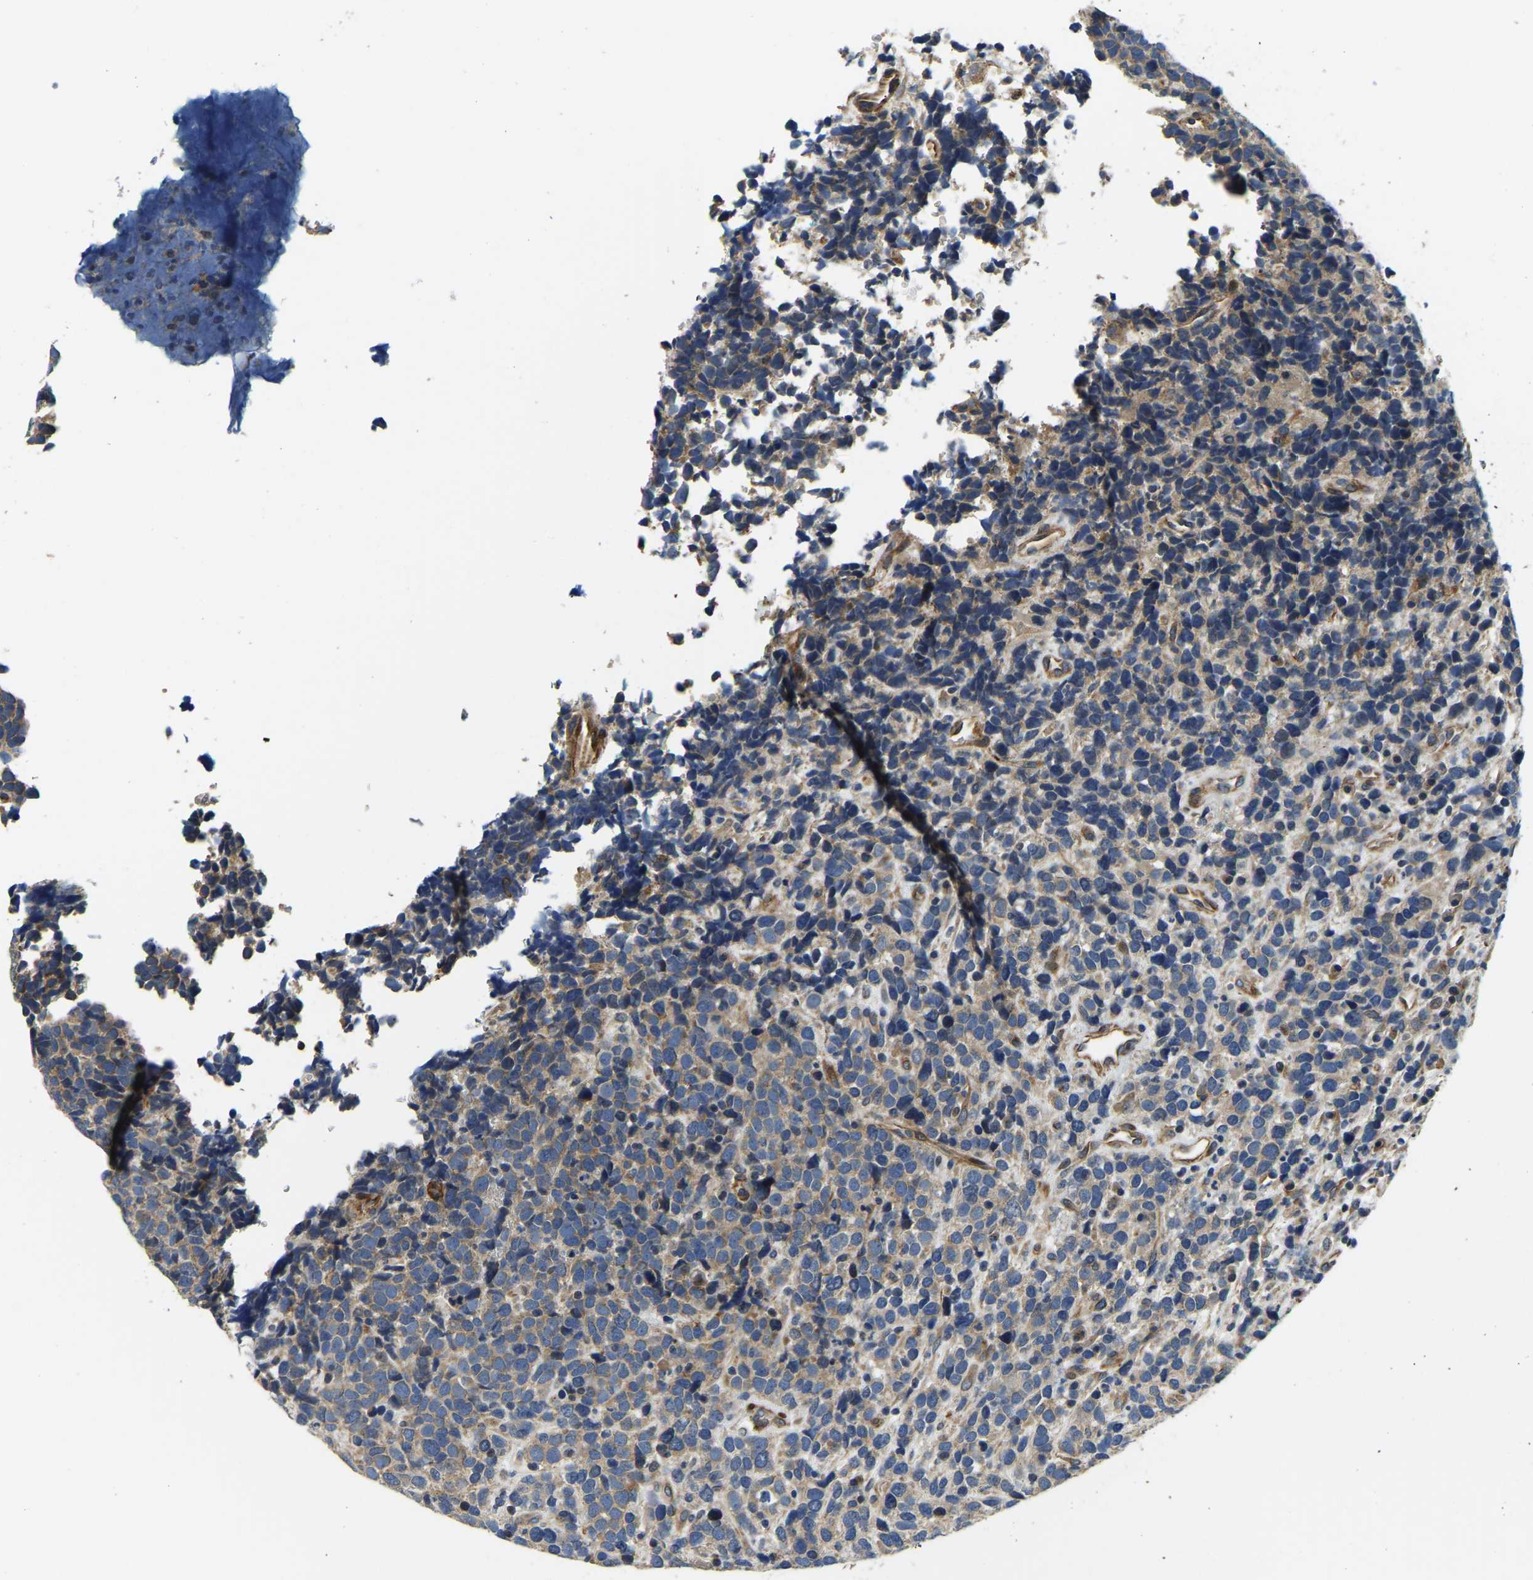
{"staining": {"intensity": "moderate", "quantity": ">75%", "location": "cytoplasmic/membranous"}, "tissue": "urothelial cancer", "cell_type": "Tumor cells", "image_type": "cancer", "snomed": [{"axis": "morphology", "description": "Urothelial carcinoma, High grade"}, {"axis": "topography", "description": "Urinary bladder"}], "caption": "Human high-grade urothelial carcinoma stained with a brown dye exhibits moderate cytoplasmic/membranous positive expression in approximately >75% of tumor cells.", "gene": "RNF39", "patient": {"sex": "female", "age": 82}}